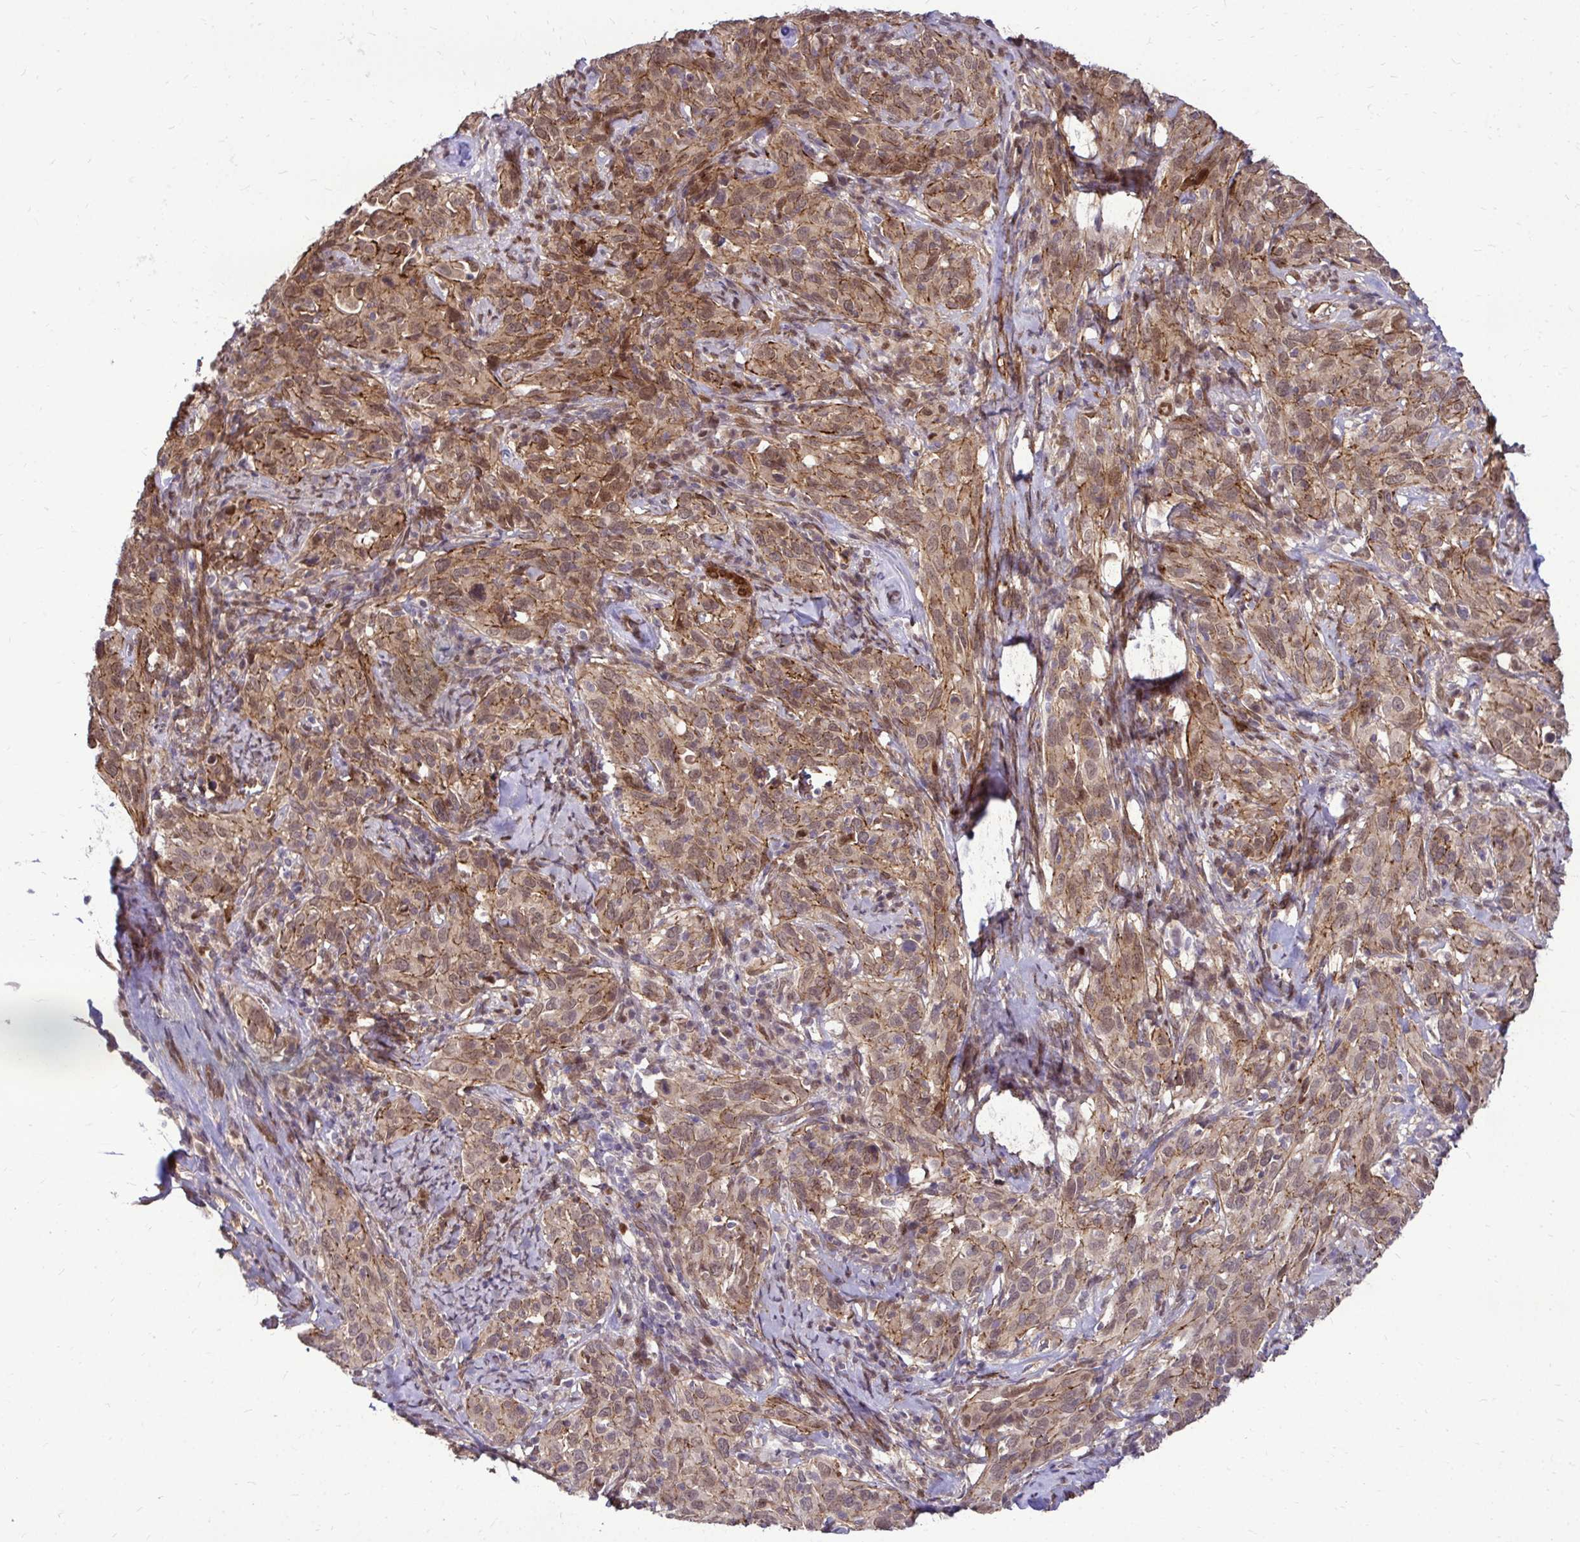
{"staining": {"intensity": "moderate", "quantity": ">75%", "location": "cytoplasmic/membranous,nuclear"}, "tissue": "cervical cancer", "cell_type": "Tumor cells", "image_type": "cancer", "snomed": [{"axis": "morphology", "description": "Normal tissue, NOS"}, {"axis": "morphology", "description": "Squamous cell carcinoma, NOS"}, {"axis": "topography", "description": "Cervix"}], "caption": "High-power microscopy captured an IHC micrograph of squamous cell carcinoma (cervical), revealing moderate cytoplasmic/membranous and nuclear staining in approximately >75% of tumor cells.", "gene": "TRIP6", "patient": {"sex": "female", "age": 51}}